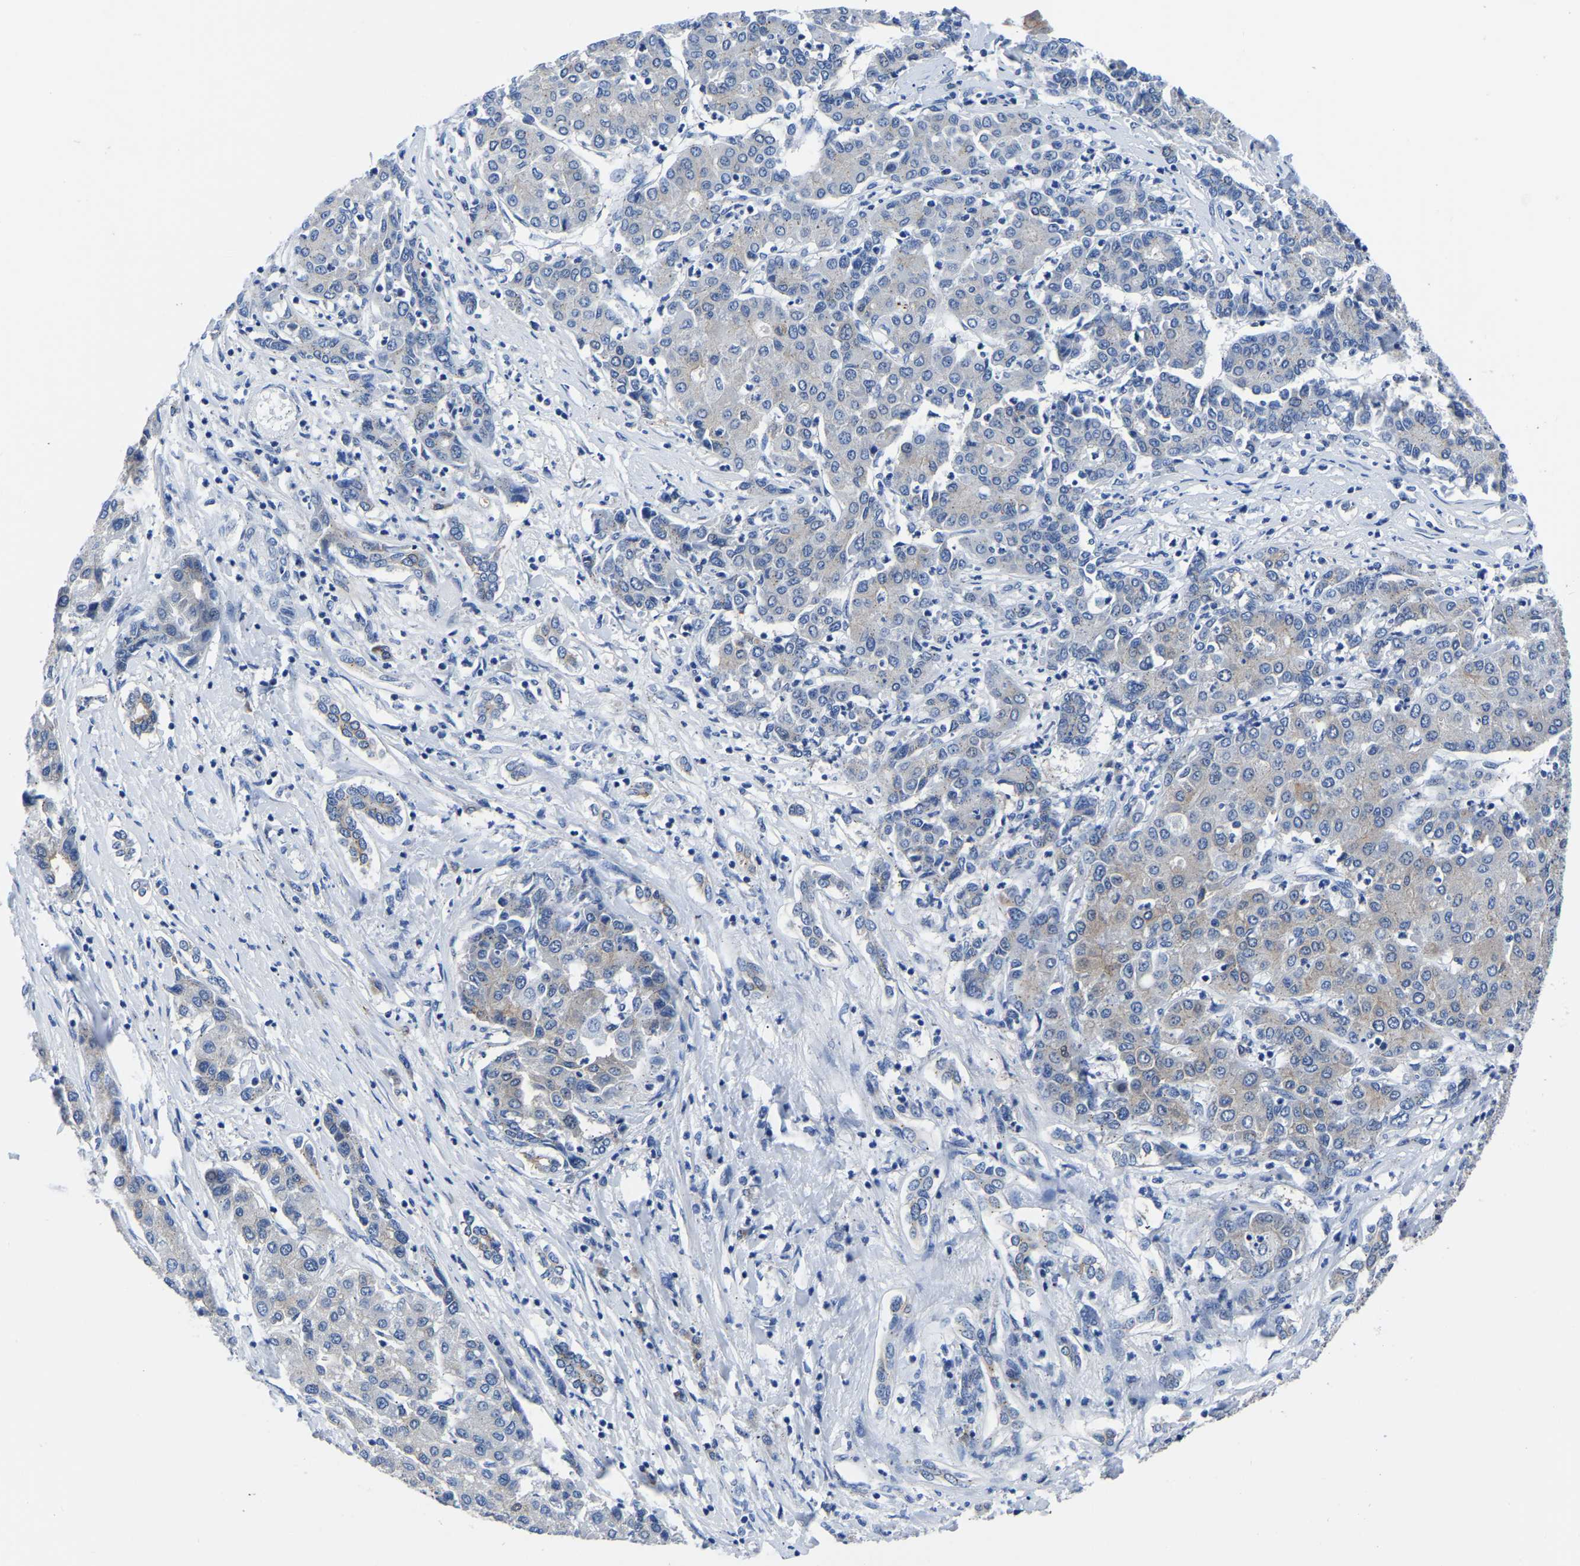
{"staining": {"intensity": "weak", "quantity": "25%-75%", "location": "cytoplasmic/membranous"}, "tissue": "liver cancer", "cell_type": "Tumor cells", "image_type": "cancer", "snomed": [{"axis": "morphology", "description": "Carcinoma, Hepatocellular, NOS"}, {"axis": "topography", "description": "Liver"}], "caption": "Protein expression analysis of human hepatocellular carcinoma (liver) reveals weak cytoplasmic/membranous positivity in approximately 25%-75% of tumor cells.", "gene": "TFG", "patient": {"sex": "male", "age": 65}}